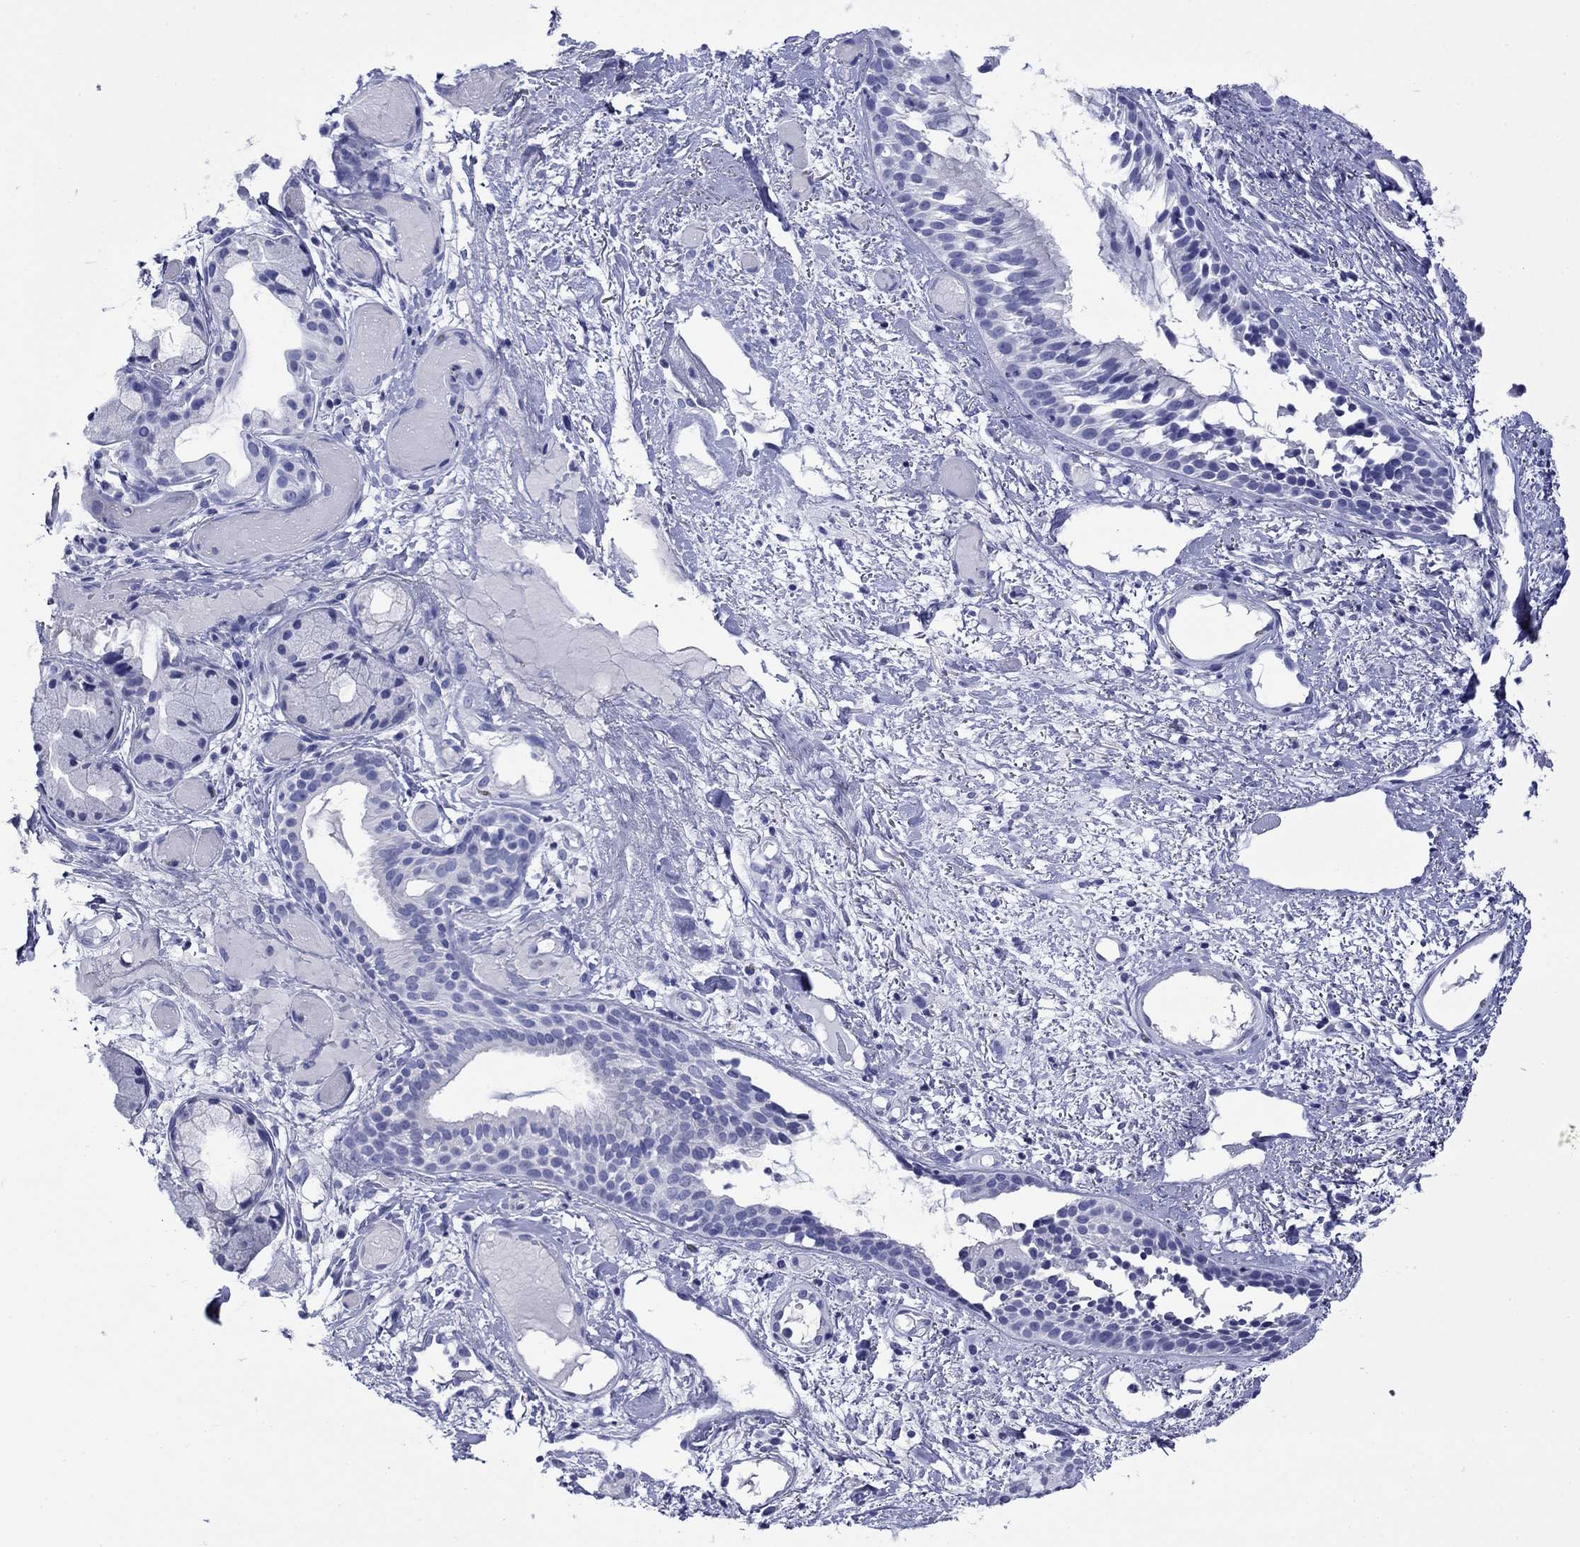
{"staining": {"intensity": "negative", "quantity": "none", "location": "none"}, "tissue": "soft tissue", "cell_type": "Fibroblasts", "image_type": "normal", "snomed": [{"axis": "morphology", "description": "Normal tissue, NOS"}, {"axis": "topography", "description": "Cartilage tissue"}], "caption": "Micrograph shows no significant protein expression in fibroblasts of unremarkable soft tissue.", "gene": "GIP", "patient": {"sex": "male", "age": 62}}